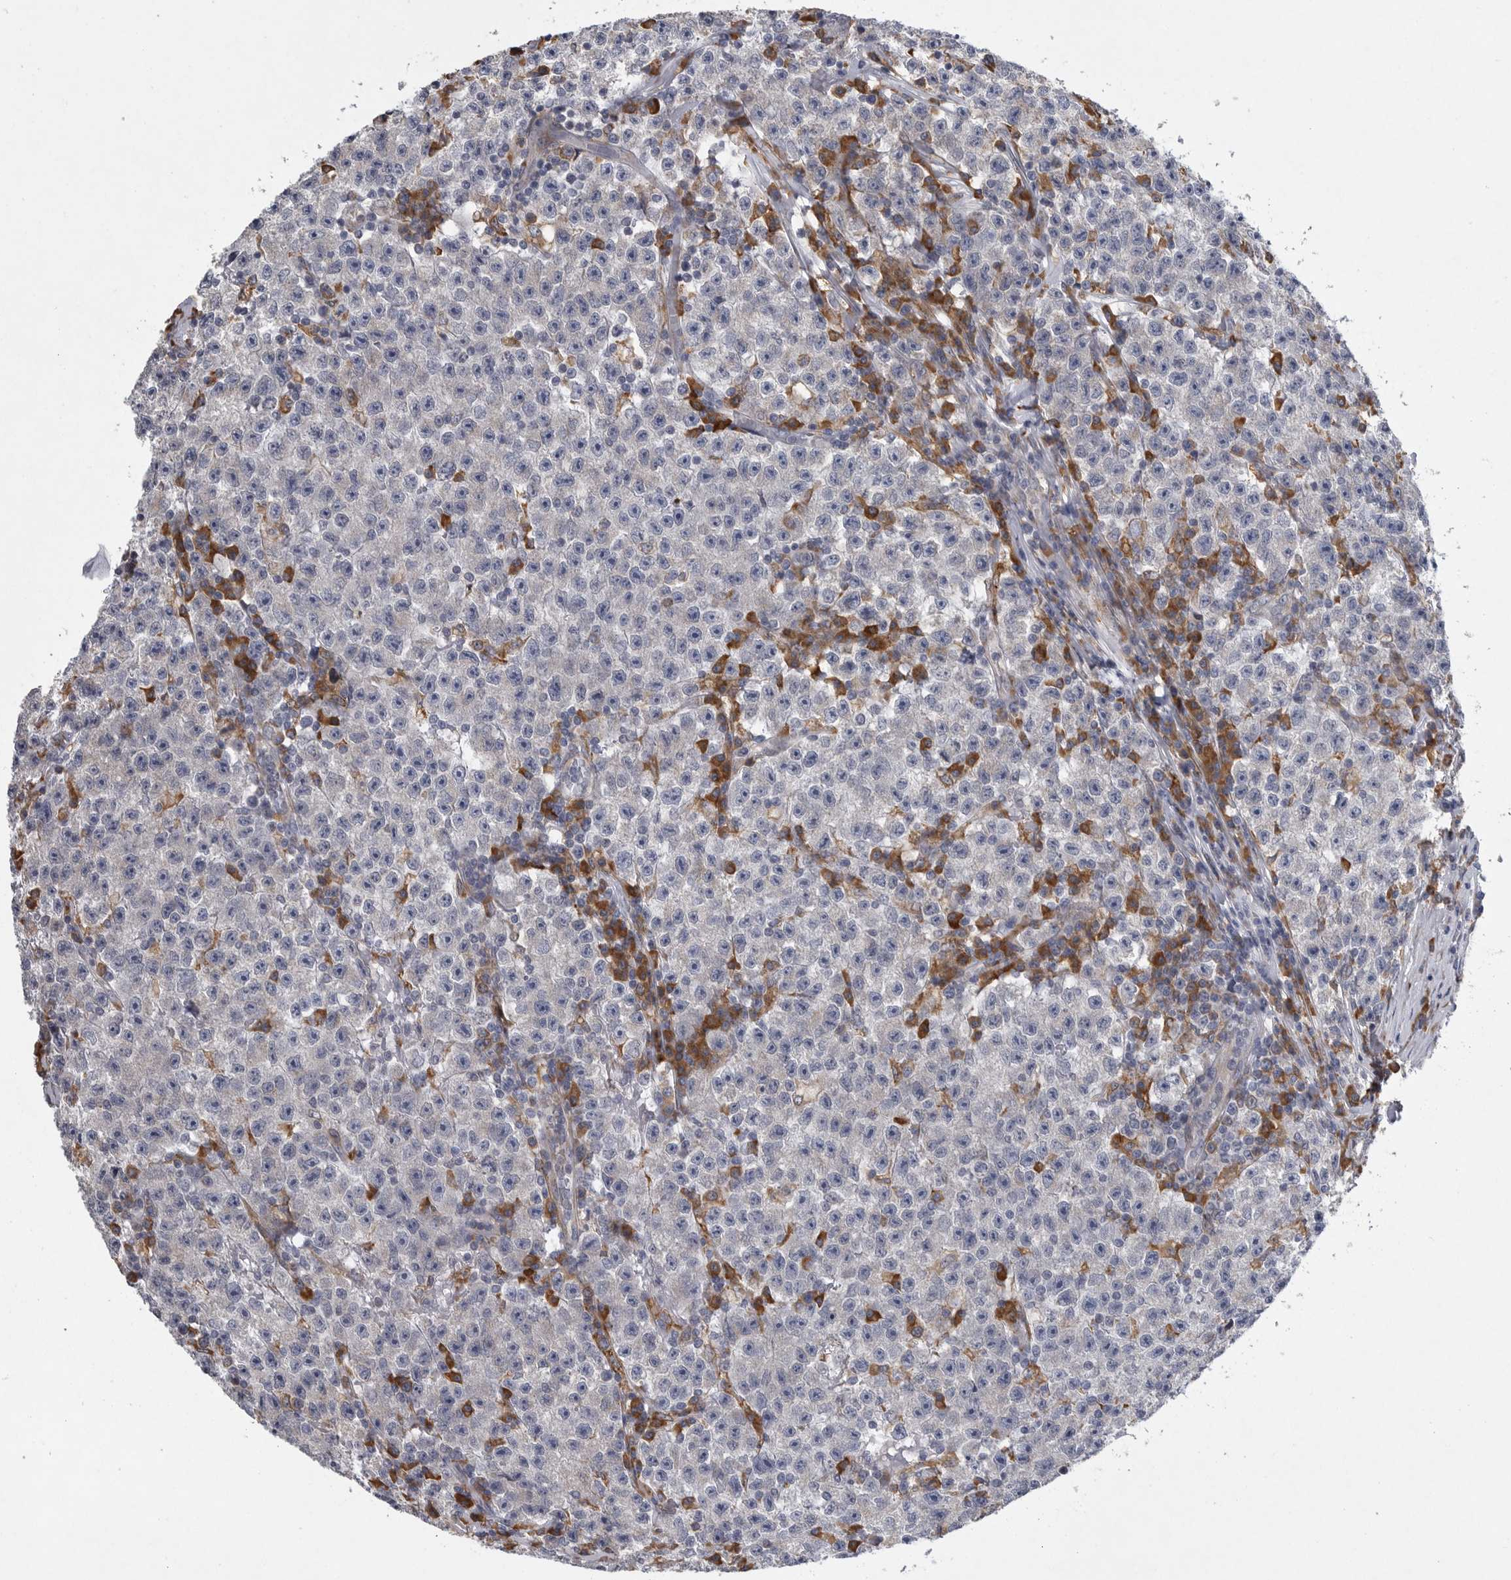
{"staining": {"intensity": "negative", "quantity": "none", "location": "none"}, "tissue": "testis cancer", "cell_type": "Tumor cells", "image_type": "cancer", "snomed": [{"axis": "morphology", "description": "Seminoma, NOS"}, {"axis": "topography", "description": "Testis"}], "caption": "There is no significant staining in tumor cells of testis cancer (seminoma).", "gene": "MINPP1", "patient": {"sex": "male", "age": 22}}